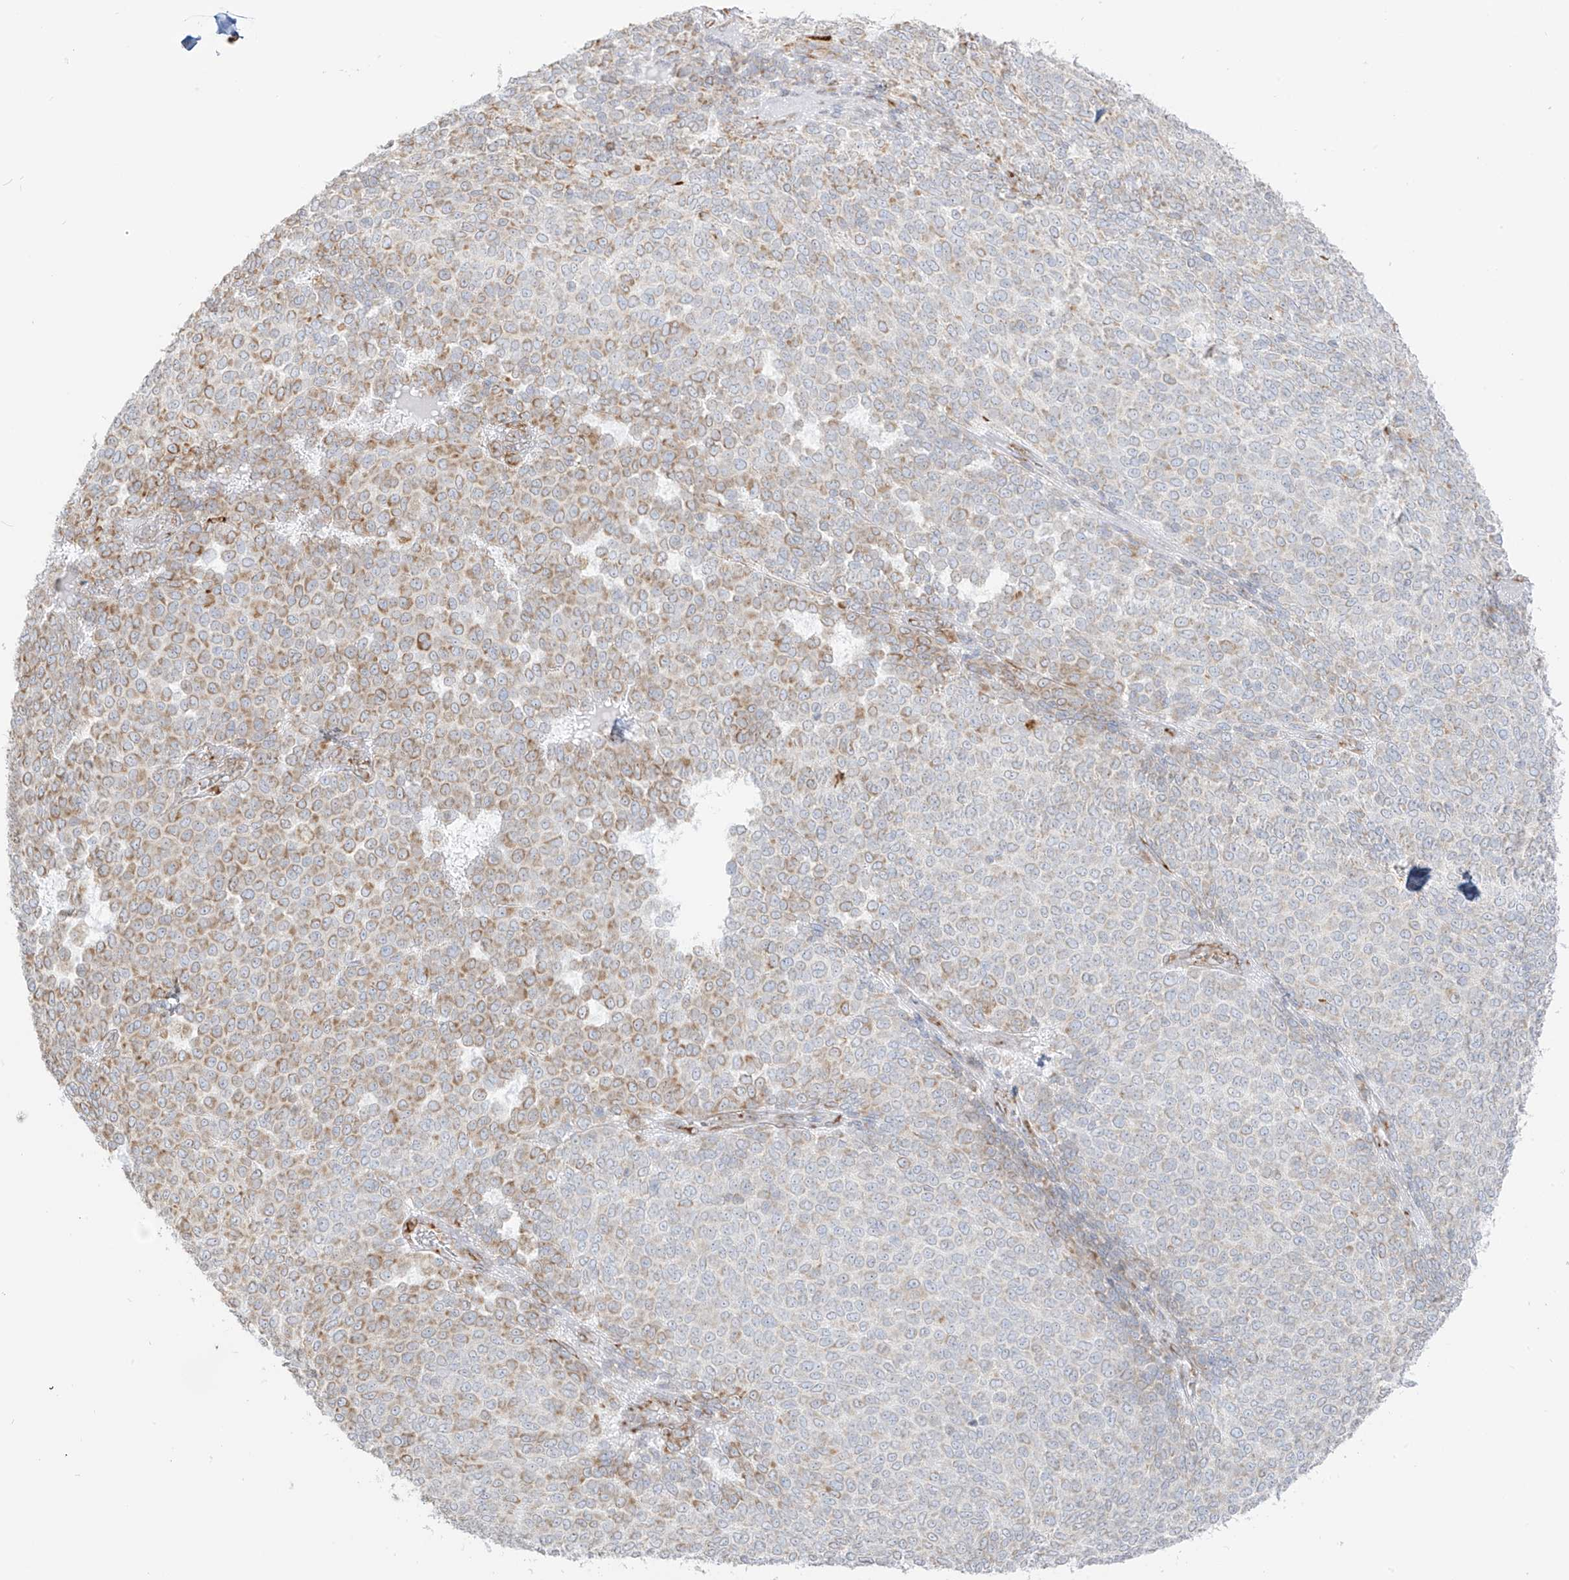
{"staining": {"intensity": "weak", "quantity": "25%-75%", "location": "cytoplasmic/membranous"}, "tissue": "melanoma", "cell_type": "Tumor cells", "image_type": "cancer", "snomed": [{"axis": "morphology", "description": "Malignant melanoma, NOS"}, {"axis": "topography", "description": "Skin"}], "caption": "IHC of malignant melanoma reveals low levels of weak cytoplasmic/membranous staining in about 25%-75% of tumor cells. The protein of interest is stained brown, and the nuclei are stained in blue (DAB (3,3'-diaminobenzidine) IHC with brightfield microscopy, high magnification).", "gene": "LRRC59", "patient": {"sex": "male", "age": 49}}